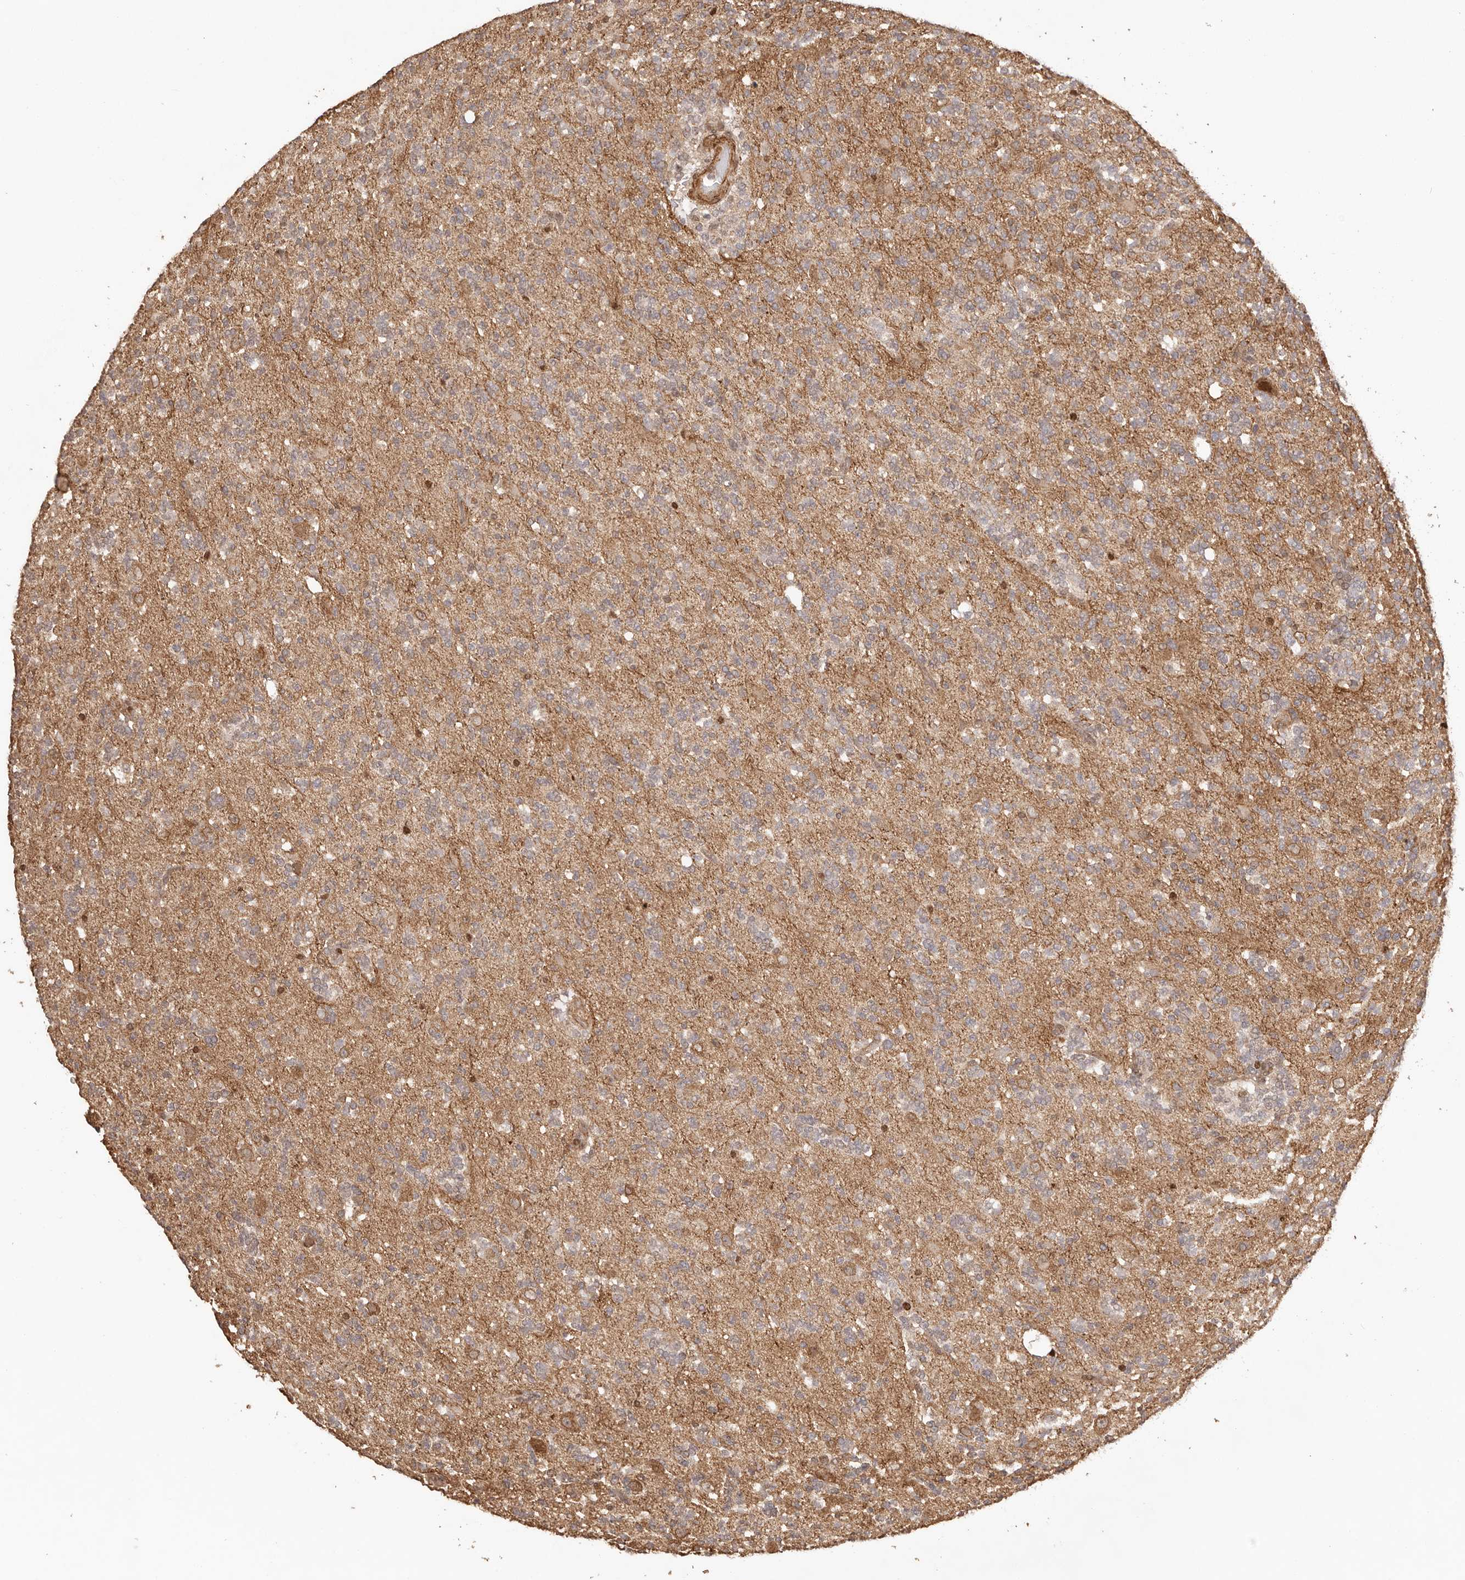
{"staining": {"intensity": "weak", "quantity": ">75%", "location": "cytoplasmic/membranous"}, "tissue": "glioma", "cell_type": "Tumor cells", "image_type": "cancer", "snomed": [{"axis": "morphology", "description": "Glioma, malignant, High grade"}, {"axis": "topography", "description": "Brain"}], "caption": "DAB immunohistochemical staining of human glioma demonstrates weak cytoplasmic/membranous protein positivity in approximately >75% of tumor cells.", "gene": "UBR2", "patient": {"sex": "female", "age": 62}}